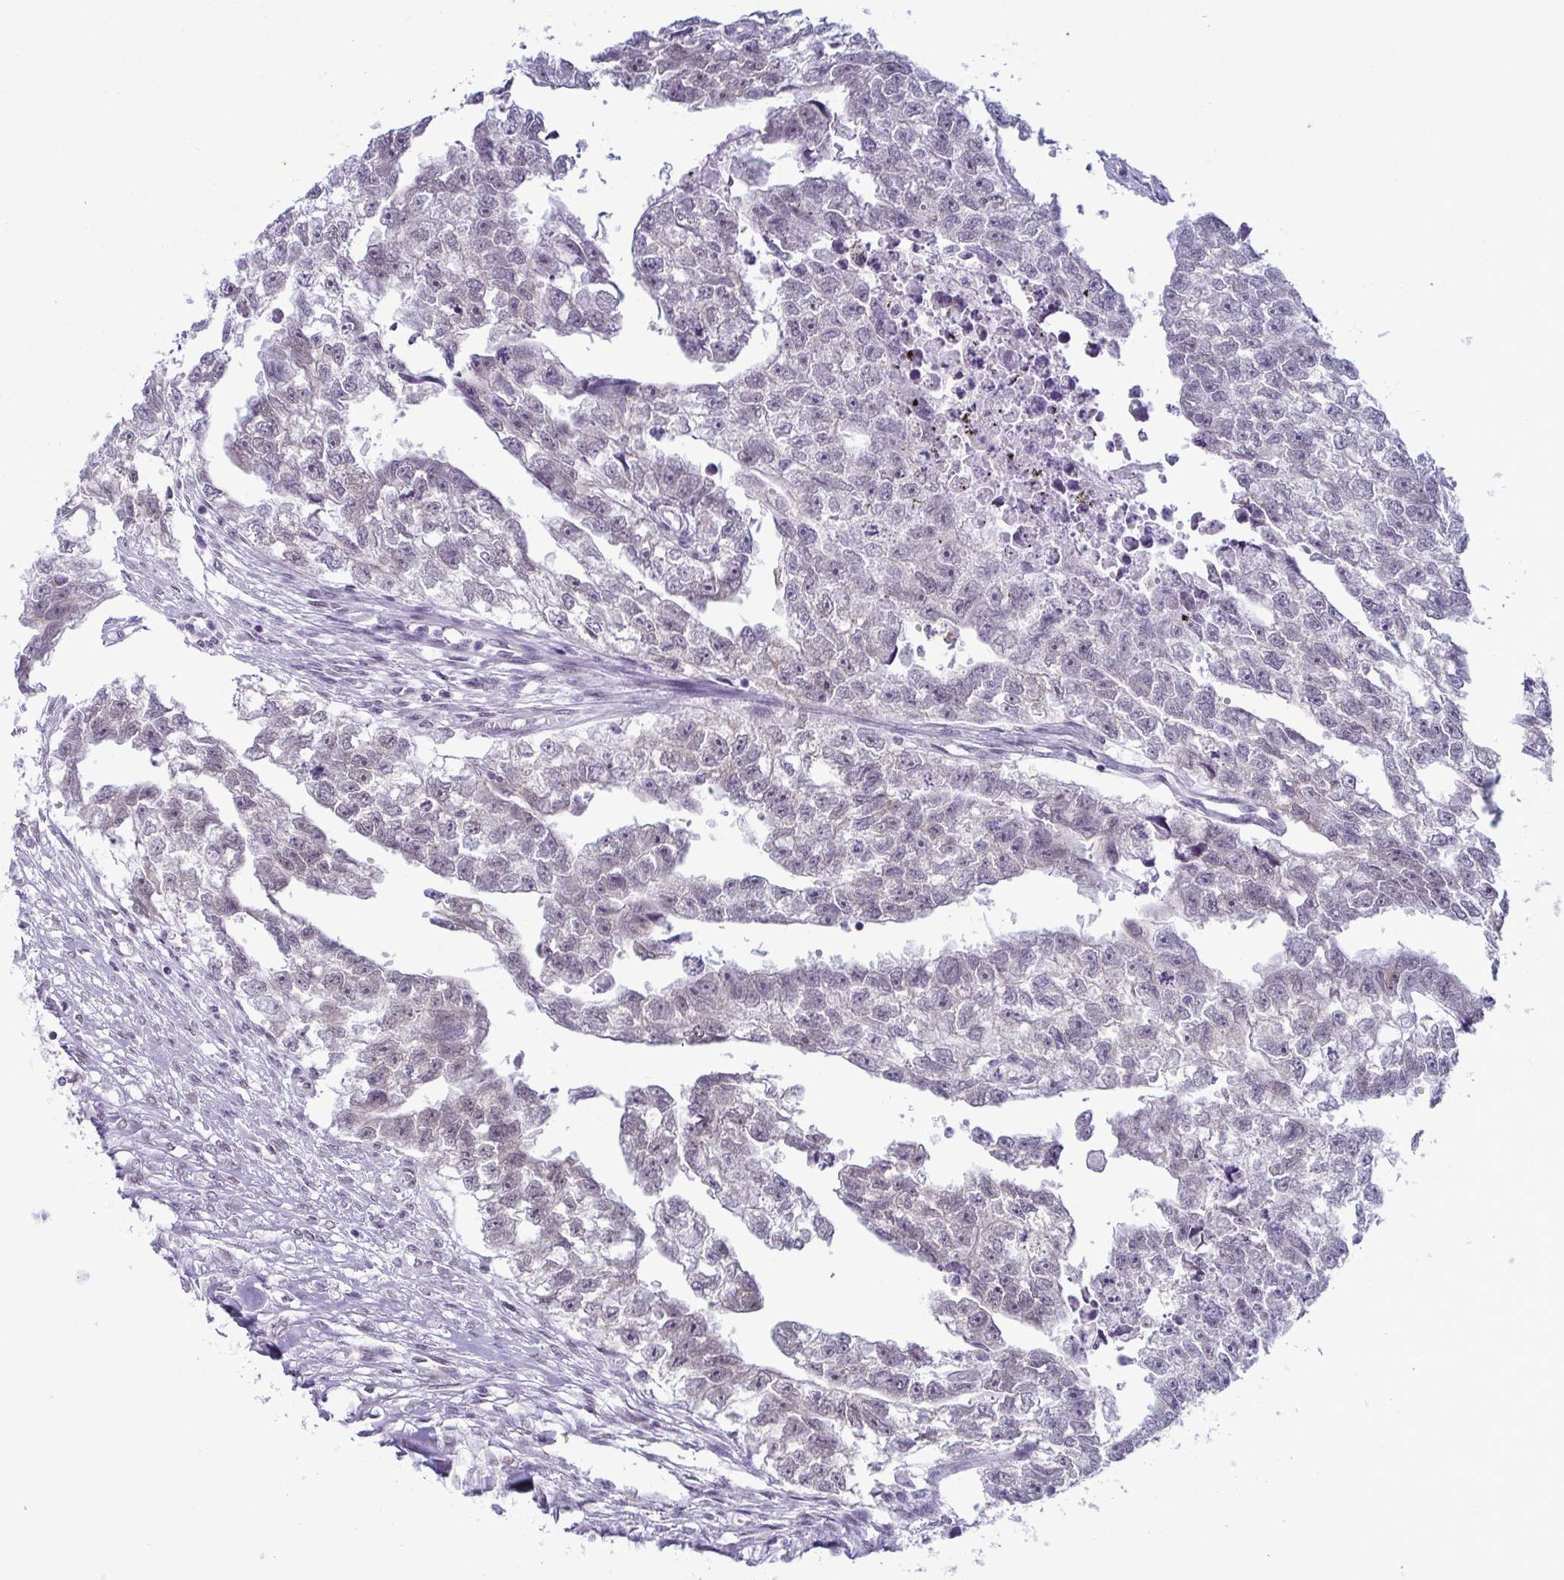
{"staining": {"intensity": "negative", "quantity": "none", "location": "none"}, "tissue": "testis cancer", "cell_type": "Tumor cells", "image_type": "cancer", "snomed": [{"axis": "morphology", "description": "Carcinoma, Embryonal, NOS"}, {"axis": "morphology", "description": "Teratoma, malignant, NOS"}, {"axis": "topography", "description": "Testis"}], "caption": "Malignant teratoma (testis) was stained to show a protein in brown. There is no significant expression in tumor cells.", "gene": "RBM7", "patient": {"sex": "male", "age": 44}}